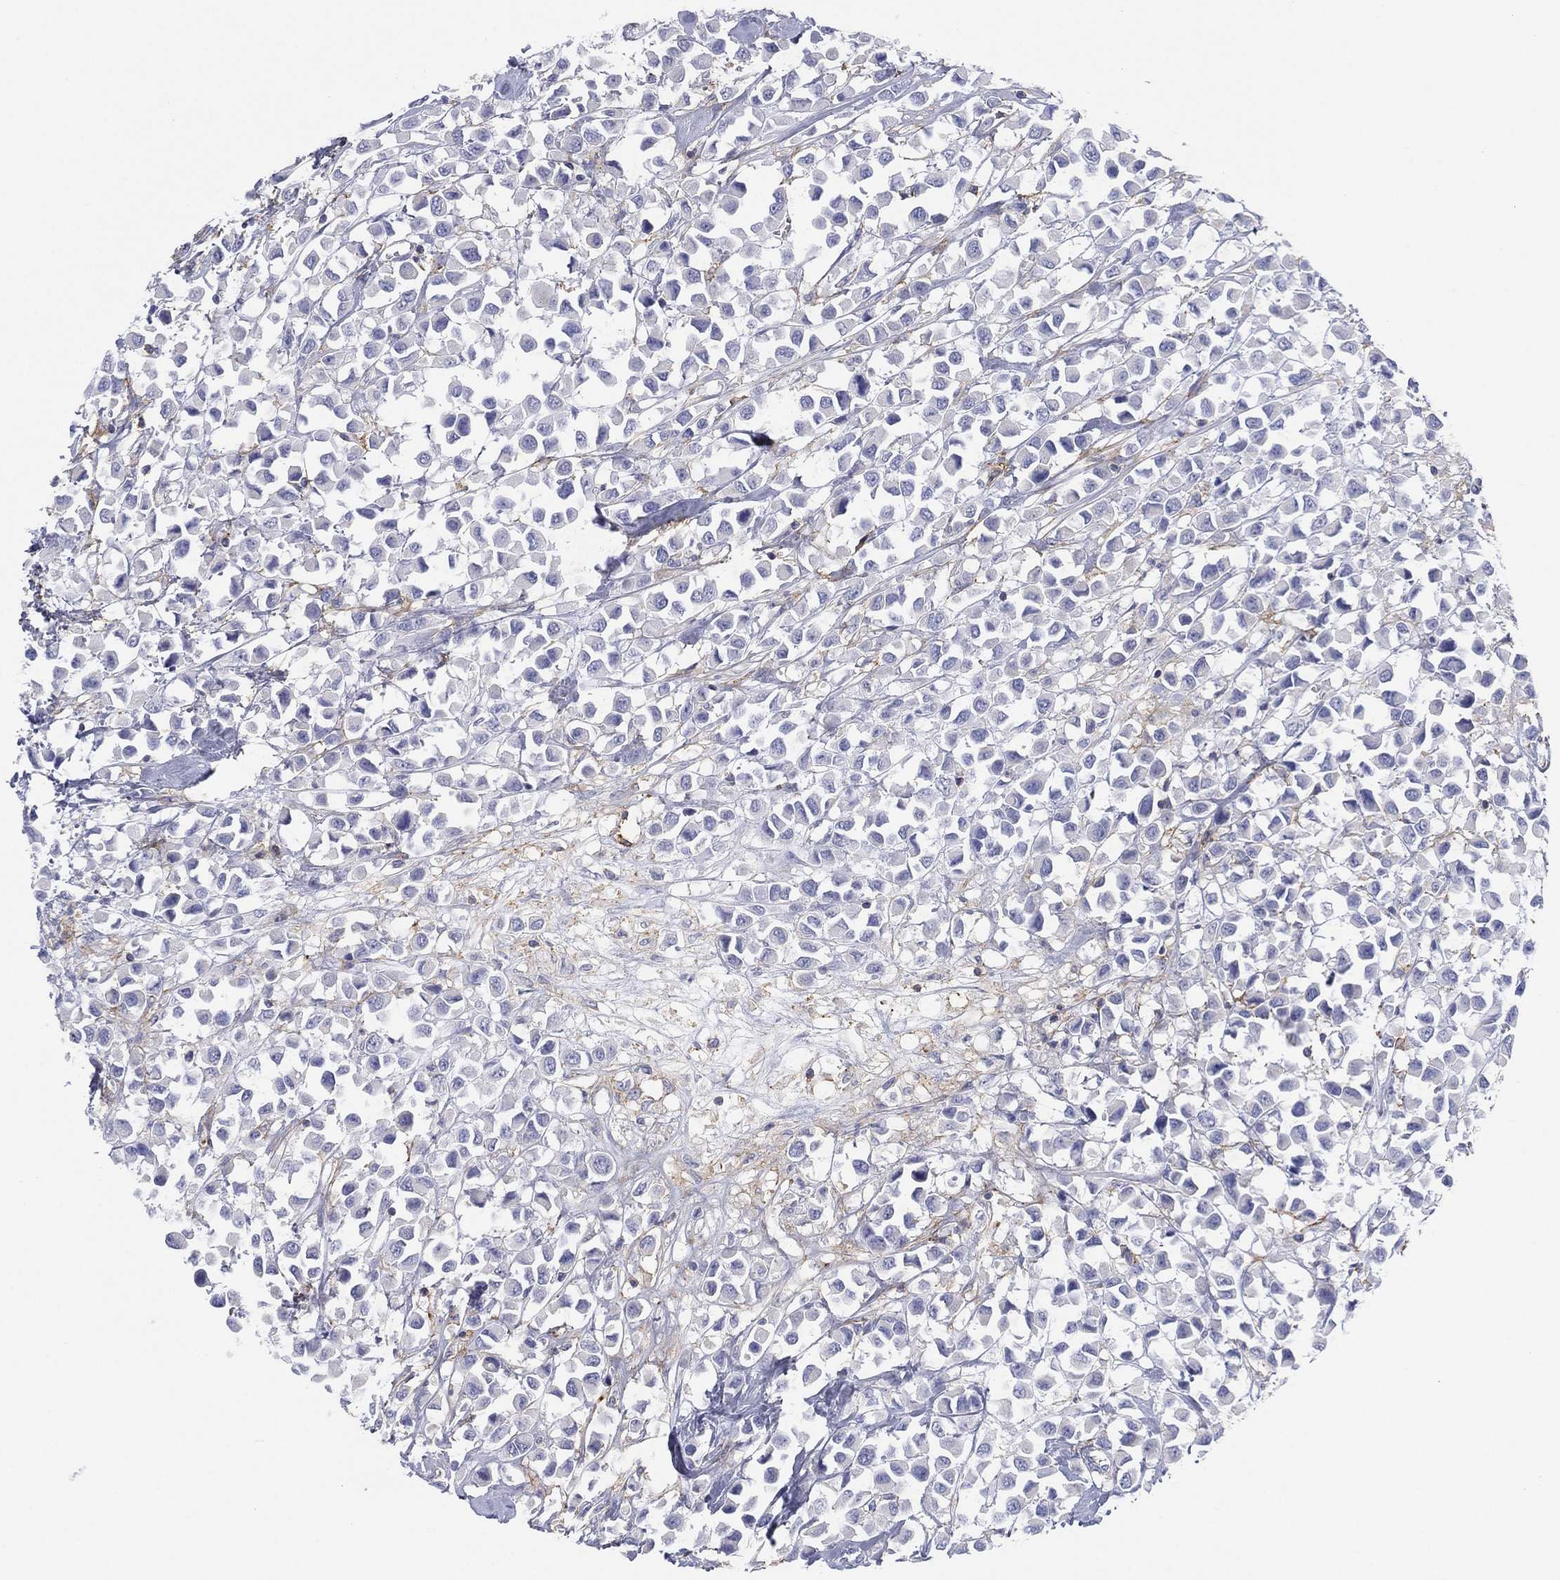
{"staining": {"intensity": "negative", "quantity": "none", "location": "none"}, "tissue": "breast cancer", "cell_type": "Tumor cells", "image_type": "cancer", "snomed": [{"axis": "morphology", "description": "Duct carcinoma"}, {"axis": "topography", "description": "Breast"}], "caption": "Breast cancer was stained to show a protein in brown. There is no significant expression in tumor cells. Brightfield microscopy of immunohistochemistry (IHC) stained with DAB (3,3'-diaminobenzidine) (brown) and hematoxylin (blue), captured at high magnification.", "gene": "SELPLG", "patient": {"sex": "female", "age": 61}}